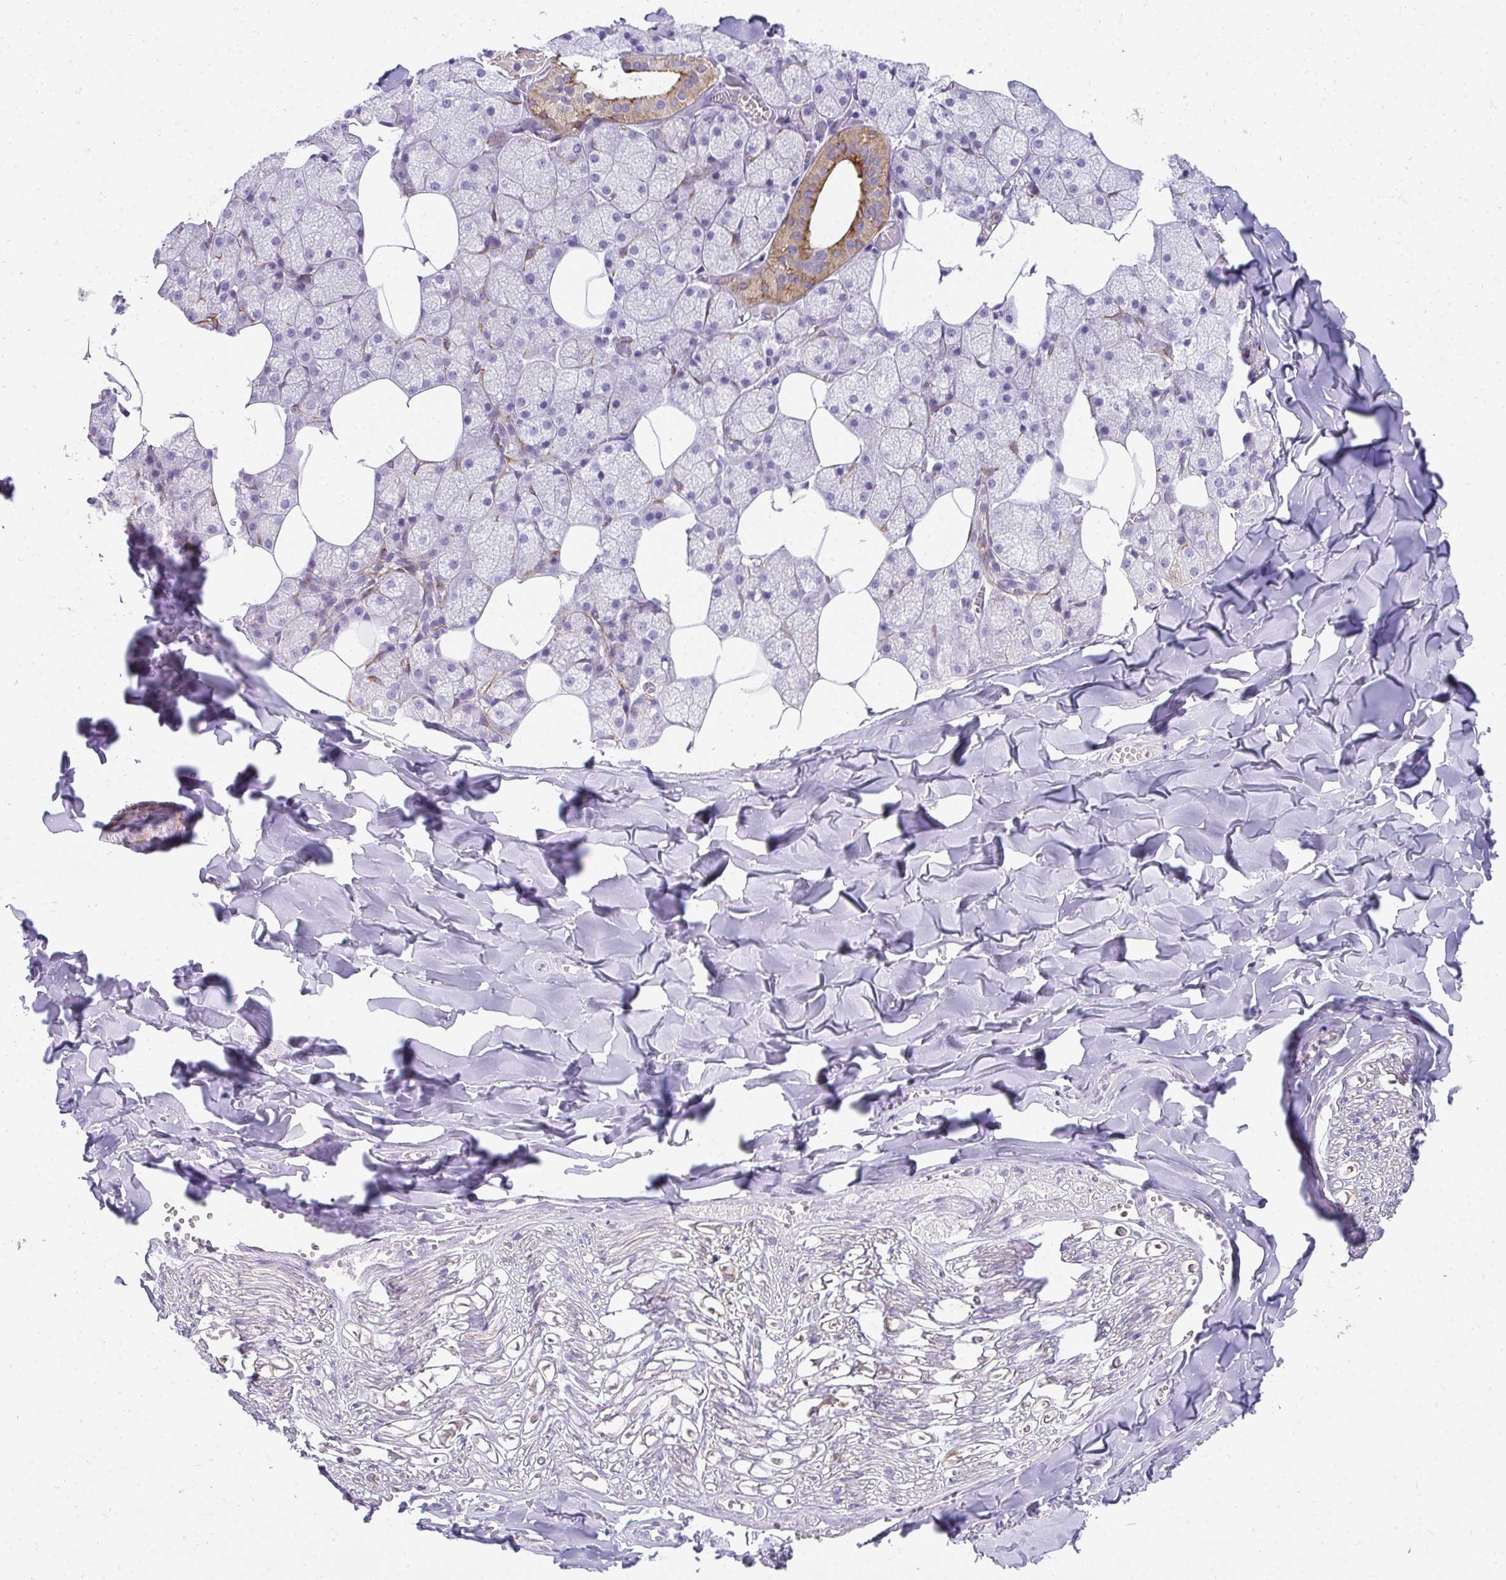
{"staining": {"intensity": "moderate", "quantity": "<25%", "location": "cytoplasmic/membranous"}, "tissue": "salivary gland", "cell_type": "Glandular cells", "image_type": "normal", "snomed": [{"axis": "morphology", "description": "Normal tissue, NOS"}, {"axis": "topography", "description": "Salivary gland"}, {"axis": "topography", "description": "Peripheral nerve tissue"}], "caption": "Immunohistochemistry (IHC) micrograph of normal salivary gland: human salivary gland stained using immunohistochemistry (IHC) exhibits low levels of moderate protein expression localized specifically in the cytoplasmic/membranous of glandular cells, appearing as a cytoplasmic/membranous brown color.", "gene": "AK5", "patient": {"sex": "male", "age": 38}}